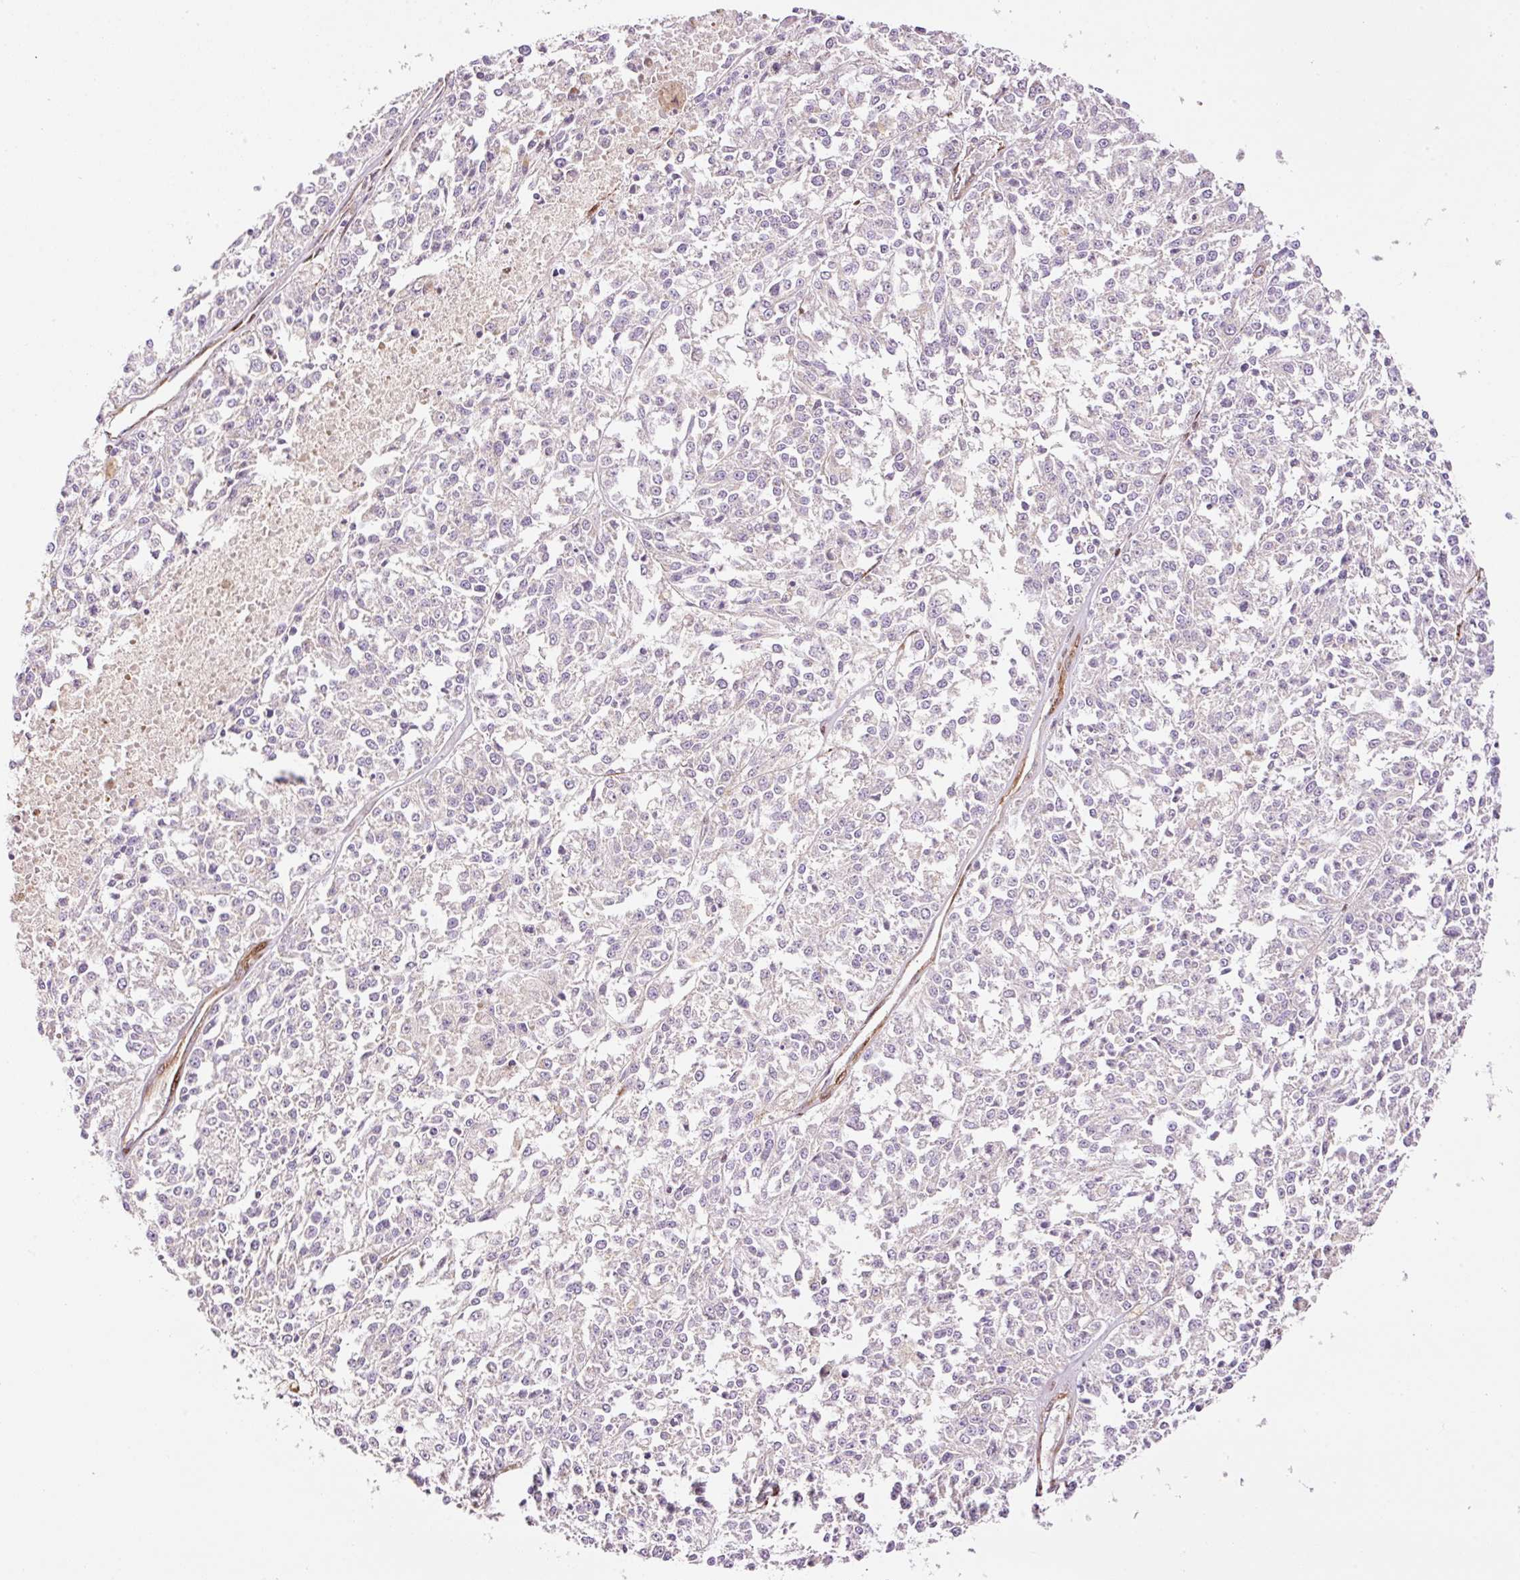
{"staining": {"intensity": "negative", "quantity": "none", "location": "none"}, "tissue": "melanoma", "cell_type": "Tumor cells", "image_type": "cancer", "snomed": [{"axis": "morphology", "description": "Malignant melanoma, NOS"}, {"axis": "topography", "description": "Skin"}], "caption": "Immunohistochemistry of human melanoma demonstrates no staining in tumor cells.", "gene": "TMEM8B", "patient": {"sex": "female", "age": 64}}